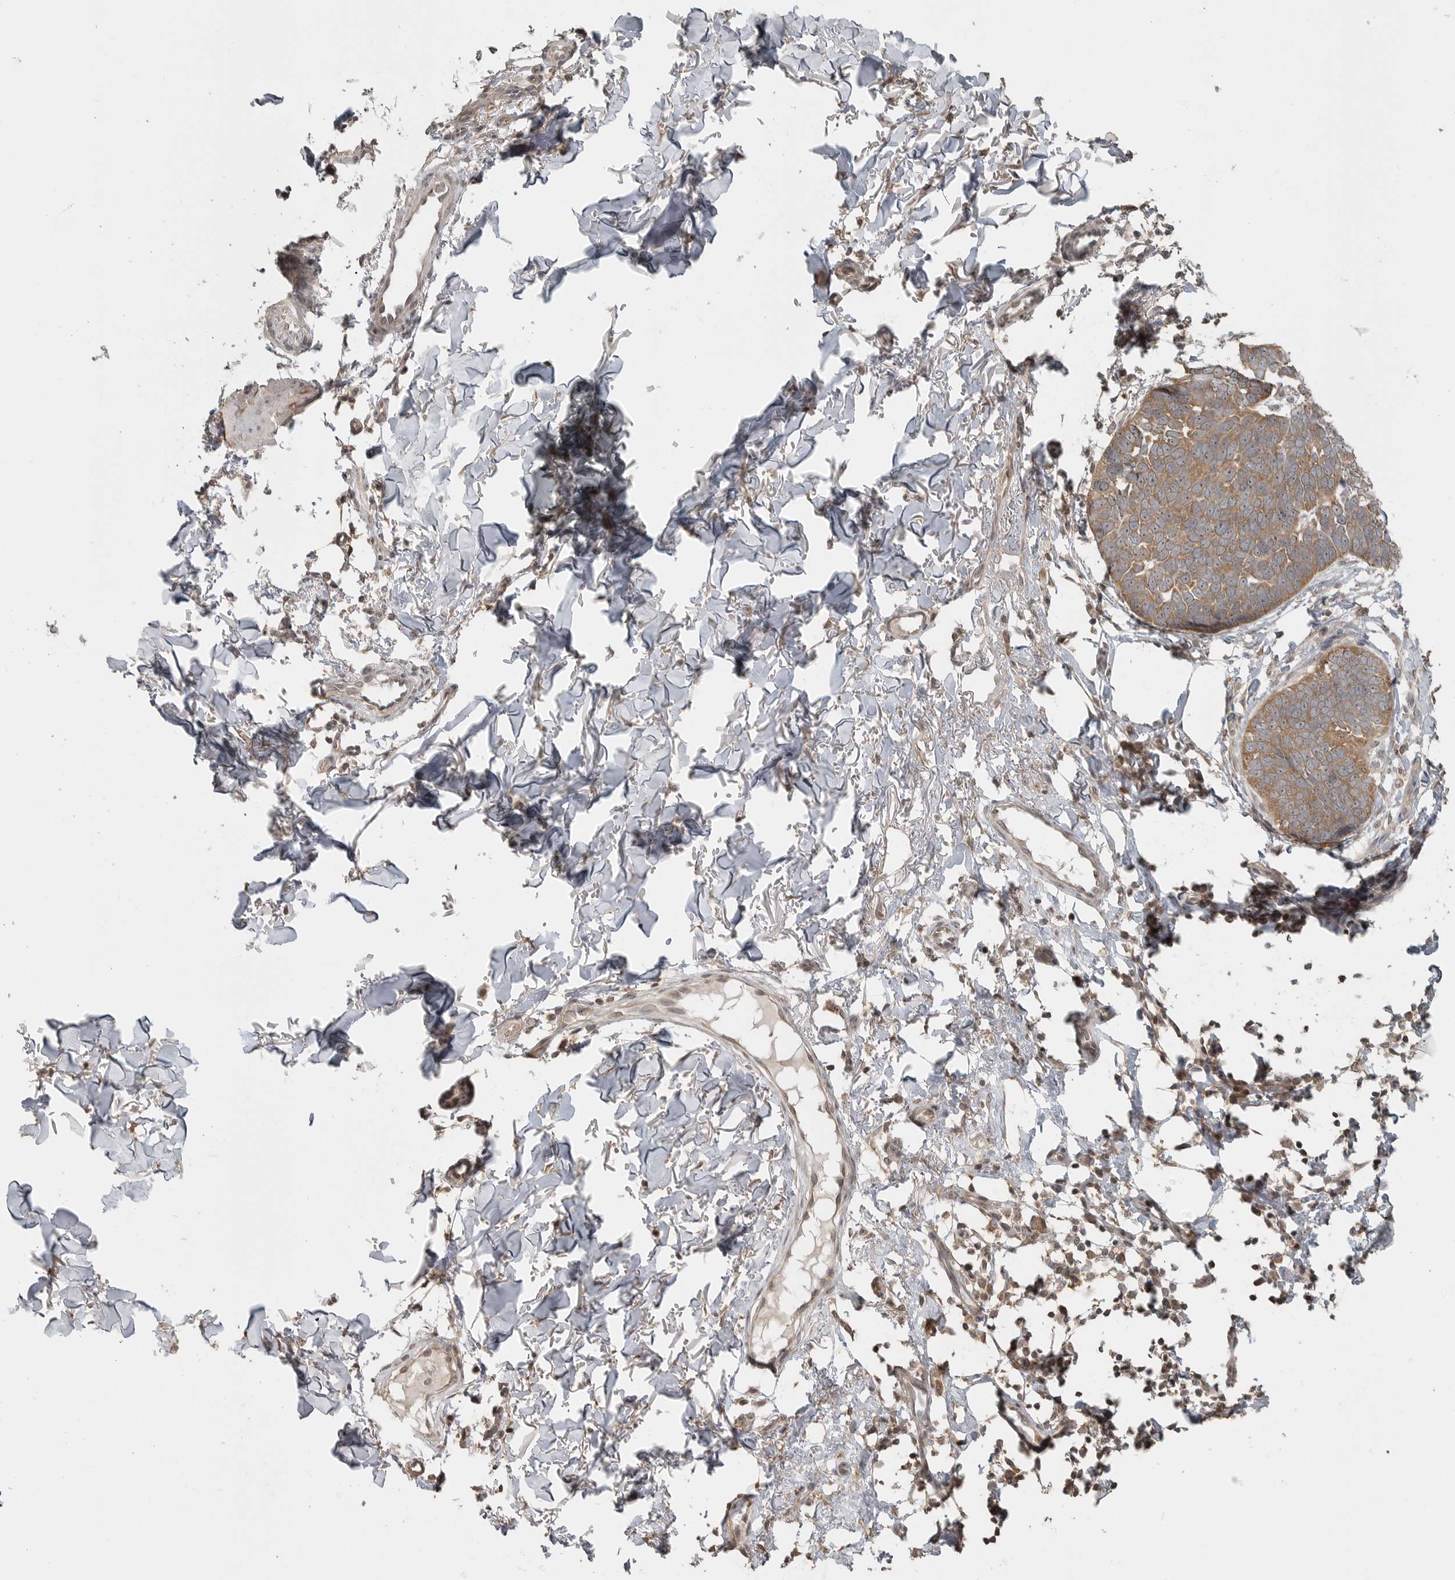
{"staining": {"intensity": "moderate", "quantity": ">75%", "location": "cytoplasmic/membranous"}, "tissue": "skin cancer", "cell_type": "Tumor cells", "image_type": "cancer", "snomed": [{"axis": "morphology", "description": "Normal tissue, NOS"}, {"axis": "morphology", "description": "Basal cell carcinoma"}, {"axis": "topography", "description": "Skin"}], "caption": "A brown stain labels moderate cytoplasmic/membranous expression of a protein in skin cancer (basal cell carcinoma) tumor cells.", "gene": "LLGL1", "patient": {"sex": "male", "age": 77}}